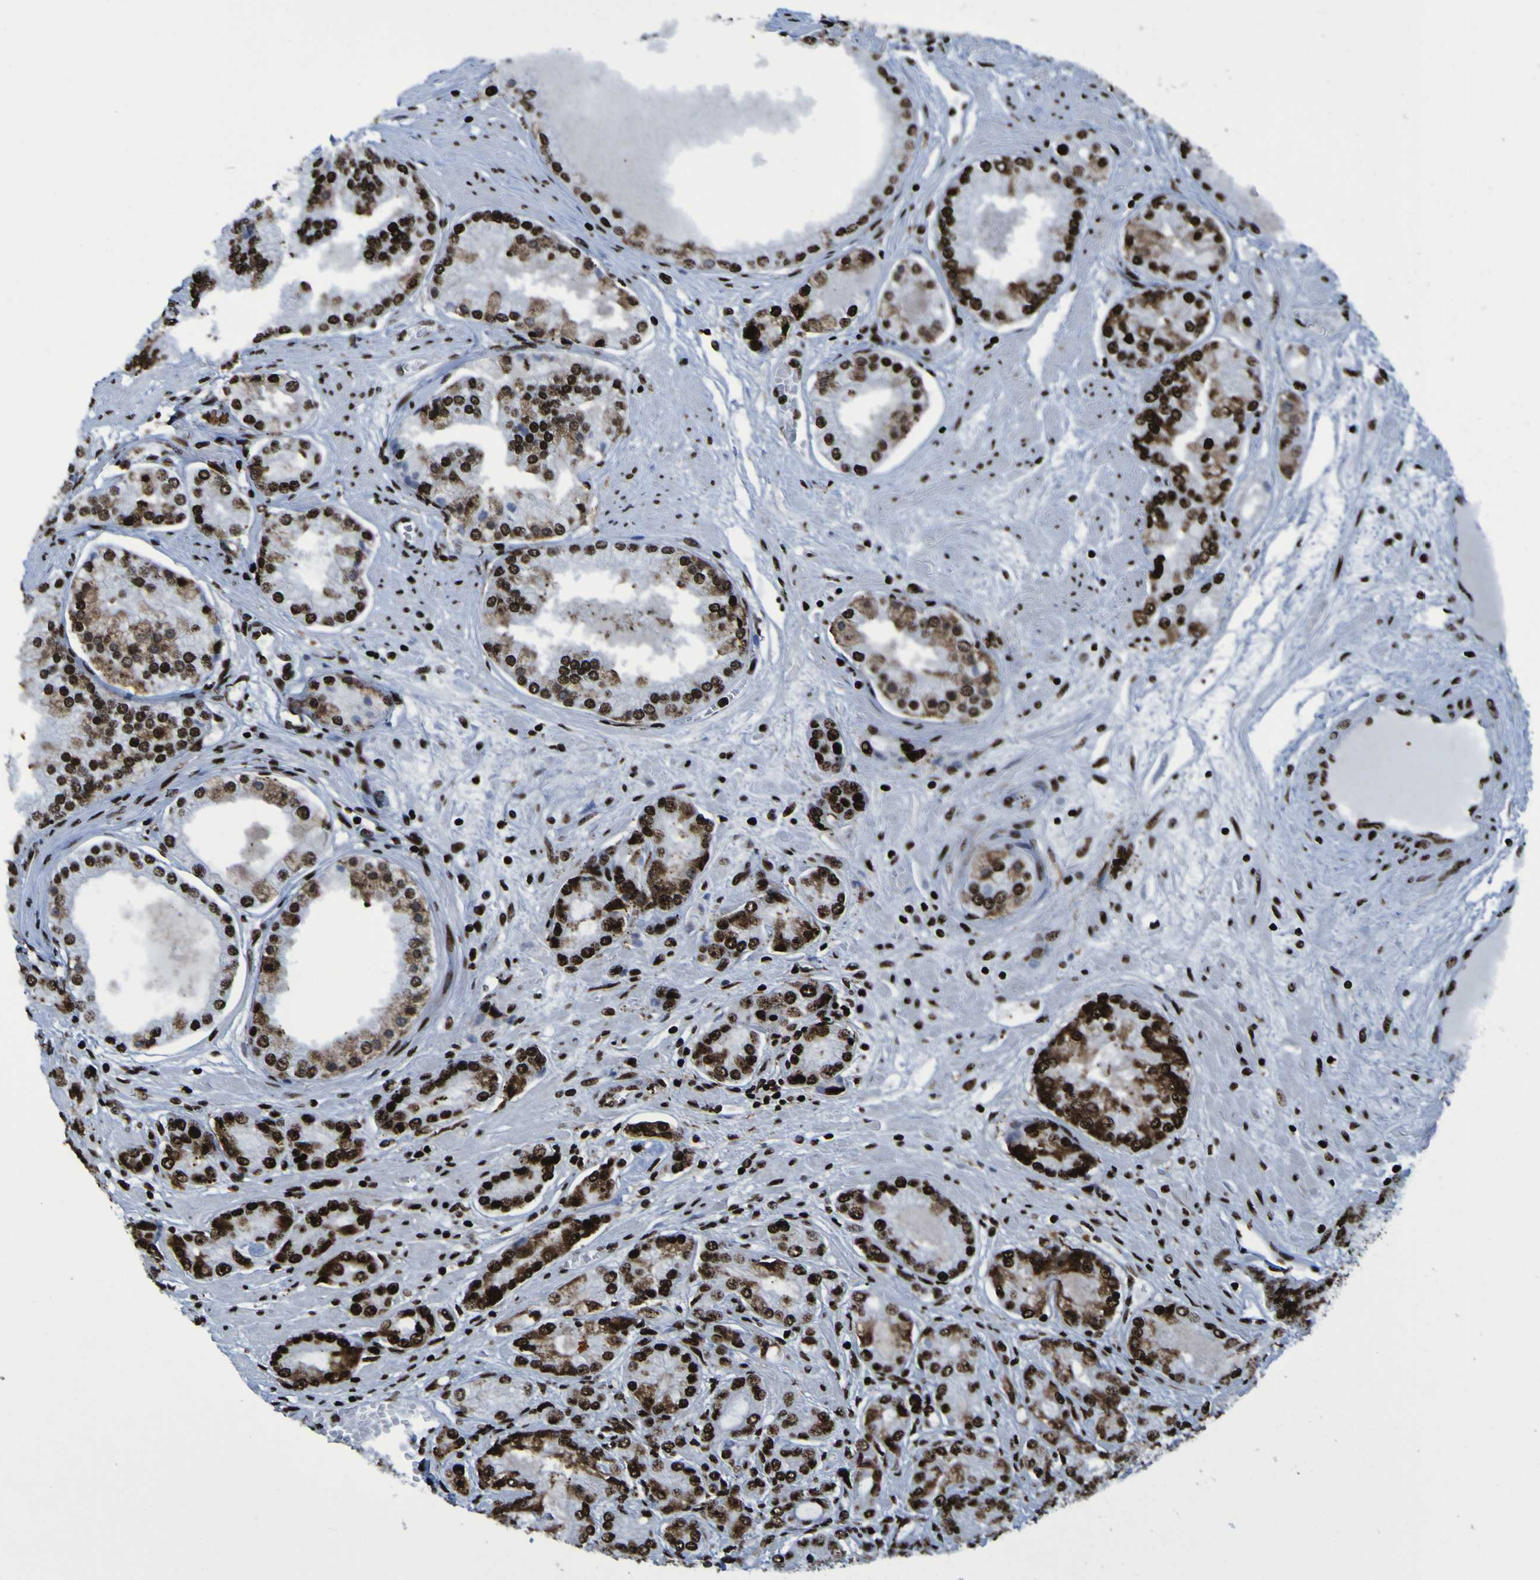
{"staining": {"intensity": "strong", "quantity": ">75%", "location": "nuclear"}, "tissue": "prostate cancer", "cell_type": "Tumor cells", "image_type": "cancer", "snomed": [{"axis": "morphology", "description": "Adenocarcinoma, High grade"}, {"axis": "topography", "description": "Prostate"}], "caption": "DAB immunohistochemical staining of human prostate adenocarcinoma (high-grade) exhibits strong nuclear protein staining in about >75% of tumor cells.", "gene": "NPM1", "patient": {"sex": "male", "age": 59}}